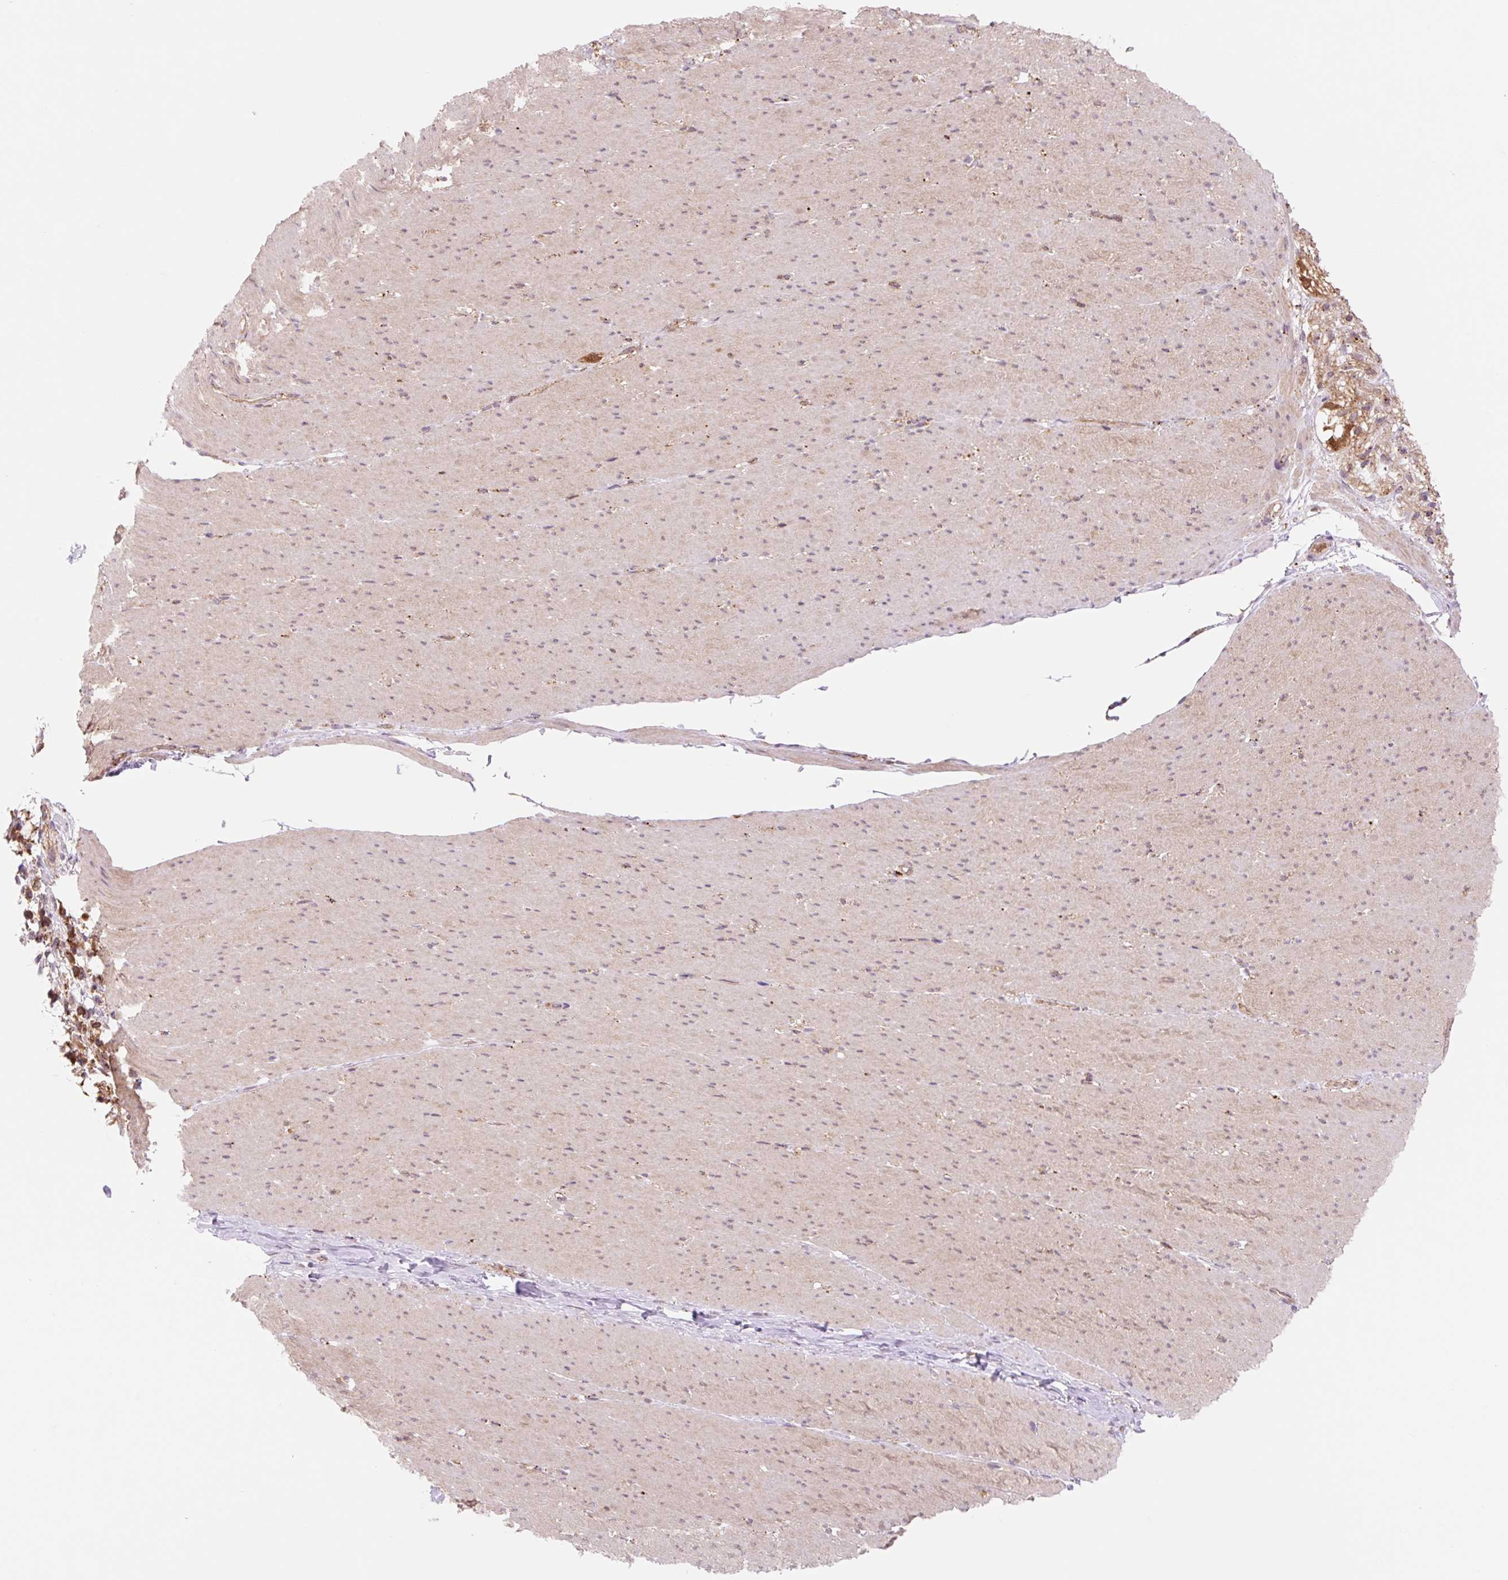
{"staining": {"intensity": "weak", "quantity": "25%-75%", "location": "cytoplasmic/membranous"}, "tissue": "smooth muscle", "cell_type": "Smooth muscle cells", "image_type": "normal", "snomed": [{"axis": "morphology", "description": "Normal tissue, NOS"}, {"axis": "topography", "description": "Smooth muscle"}, {"axis": "topography", "description": "Rectum"}], "caption": "A low amount of weak cytoplasmic/membranous expression is present in about 25%-75% of smooth muscle cells in normal smooth muscle. Nuclei are stained in blue.", "gene": "VPS4A", "patient": {"sex": "male", "age": 53}}